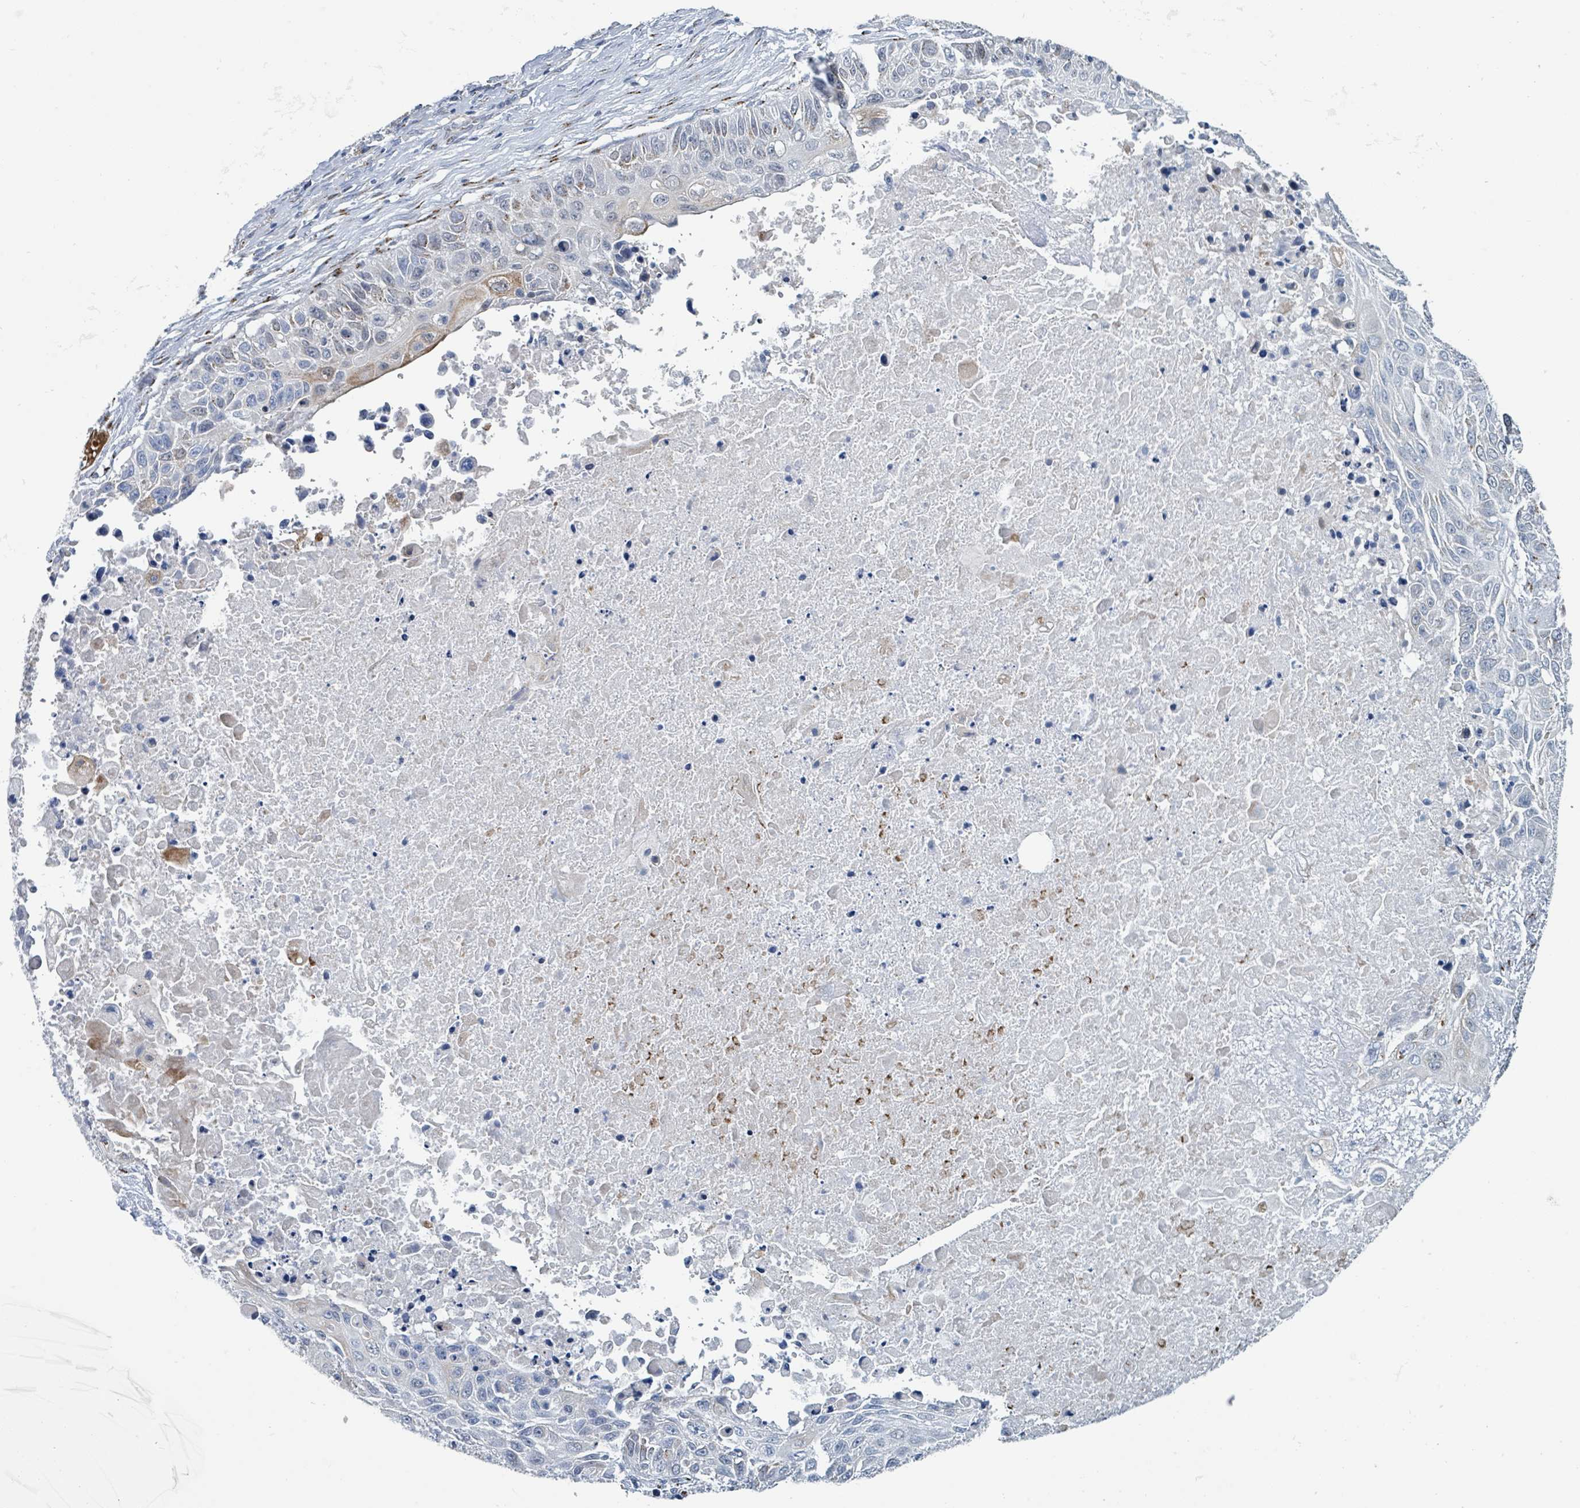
{"staining": {"intensity": "moderate", "quantity": "<25%", "location": "cytoplasmic/membranous"}, "tissue": "lung cancer", "cell_type": "Tumor cells", "image_type": "cancer", "snomed": [{"axis": "morphology", "description": "Squamous cell carcinoma, NOS"}, {"axis": "topography", "description": "Lung"}], "caption": "The histopathology image shows a brown stain indicating the presence of a protein in the cytoplasmic/membranous of tumor cells in squamous cell carcinoma (lung).", "gene": "DCAF5", "patient": {"sex": "male", "age": 66}}